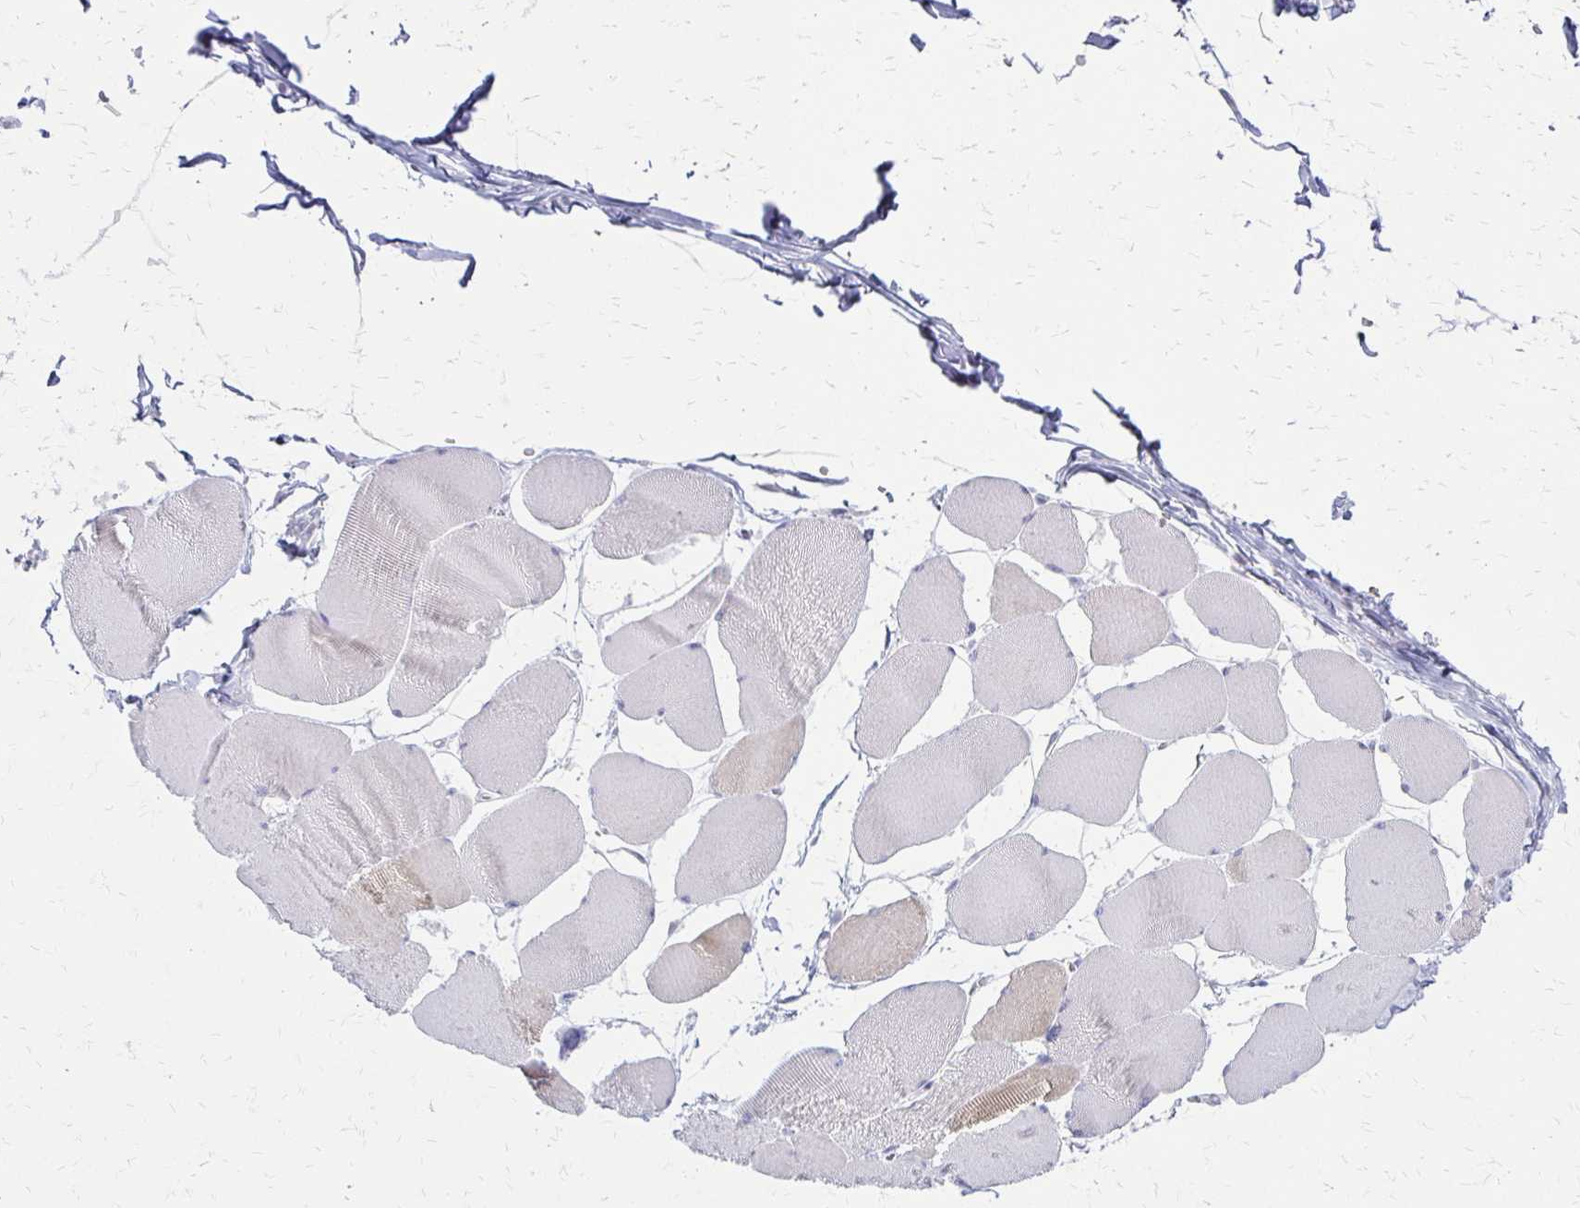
{"staining": {"intensity": "moderate", "quantity": "<25%", "location": "cytoplasmic/membranous"}, "tissue": "skeletal muscle", "cell_type": "Myocytes", "image_type": "normal", "snomed": [{"axis": "morphology", "description": "Normal tissue, NOS"}, {"axis": "topography", "description": "Skeletal muscle"}], "caption": "Immunohistochemical staining of benign human skeletal muscle shows low levels of moderate cytoplasmic/membranous staining in about <25% of myocytes.", "gene": "IVL", "patient": {"sex": "female", "age": 75}}